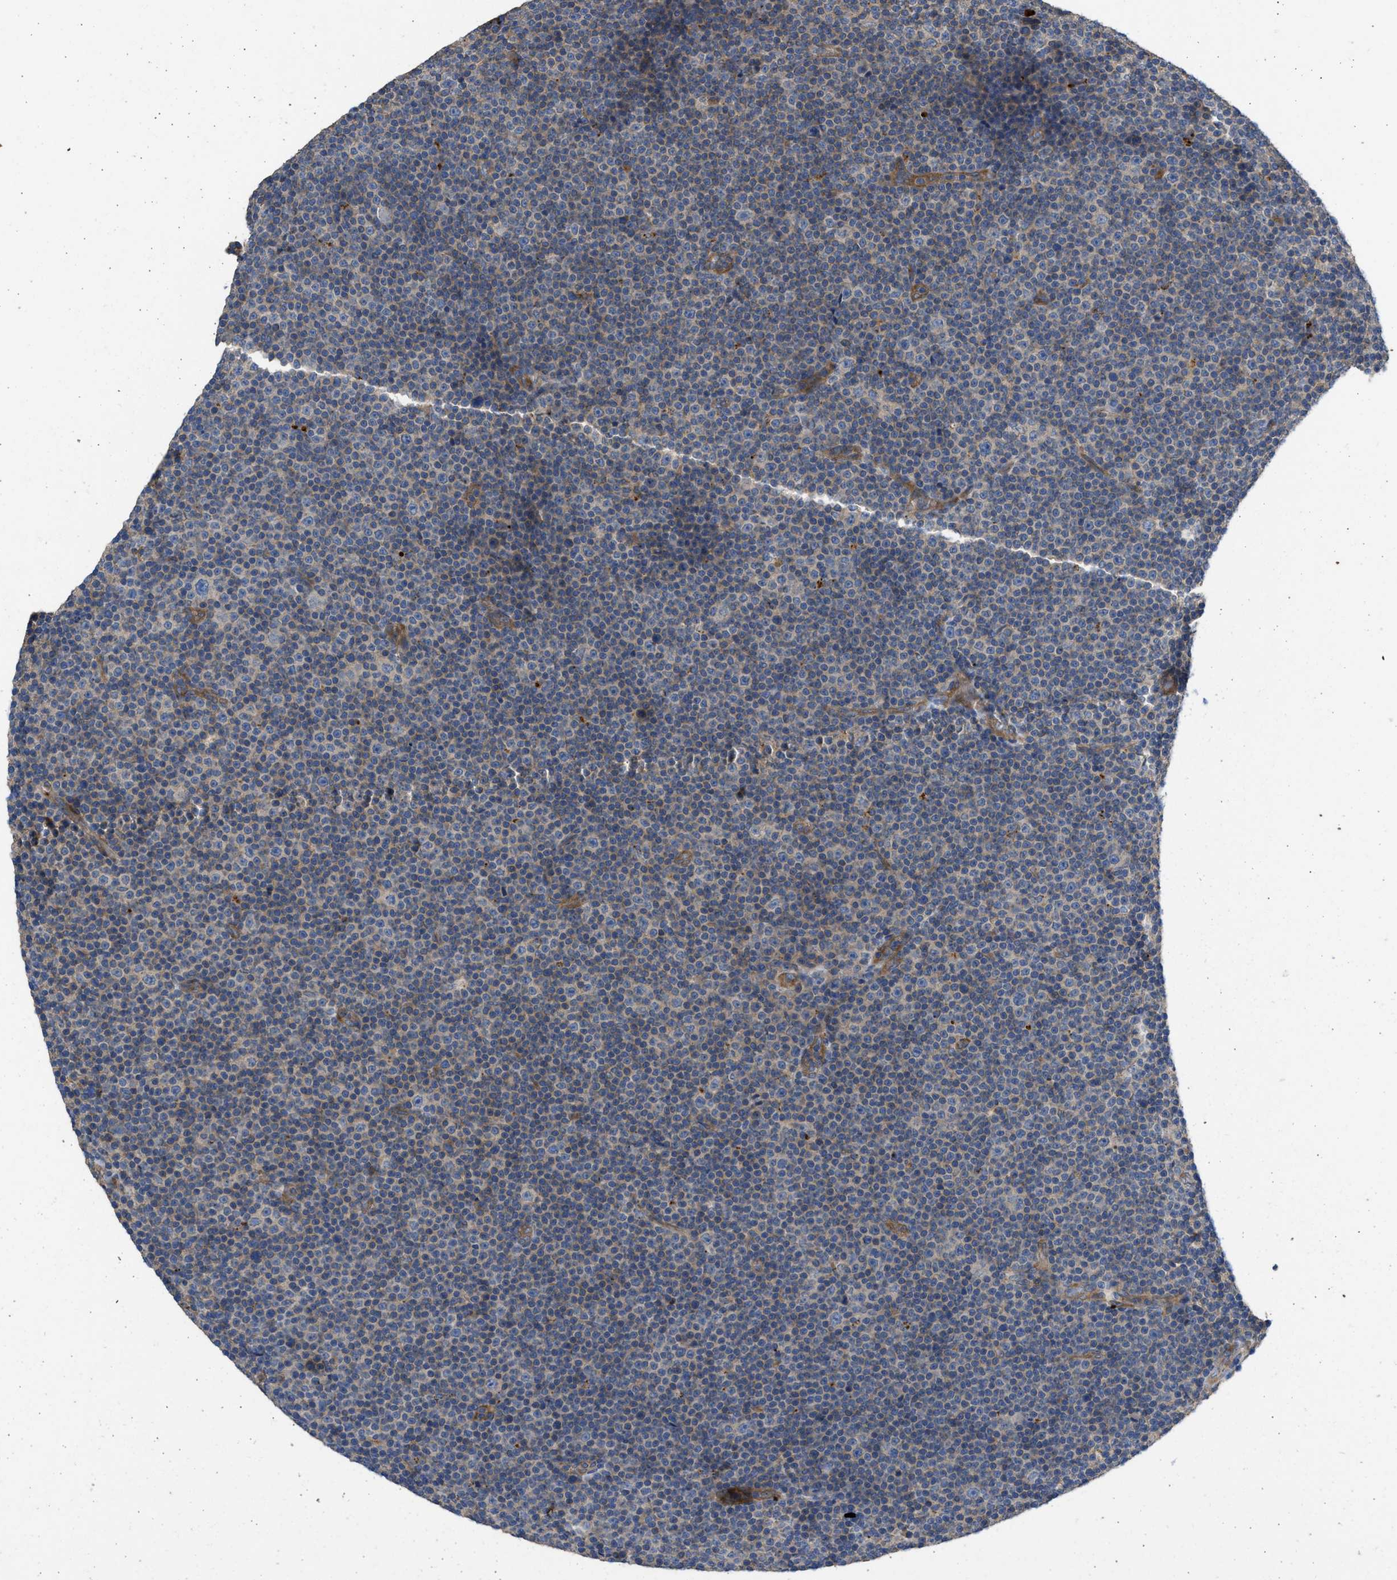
{"staining": {"intensity": "negative", "quantity": "none", "location": "none"}, "tissue": "lymphoma", "cell_type": "Tumor cells", "image_type": "cancer", "snomed": [{"axis": "morphology", "description": "Malignant lymphoma, non-Hodgkin's type, Low grade"}, {"axis": "topography", "description": "Lymph node"}], "caption": "Tumor cells are negative for brown protein staining in lymphoma.", "gene": "CSRNP2", "patient": {"sex": "female", "age": 67}}